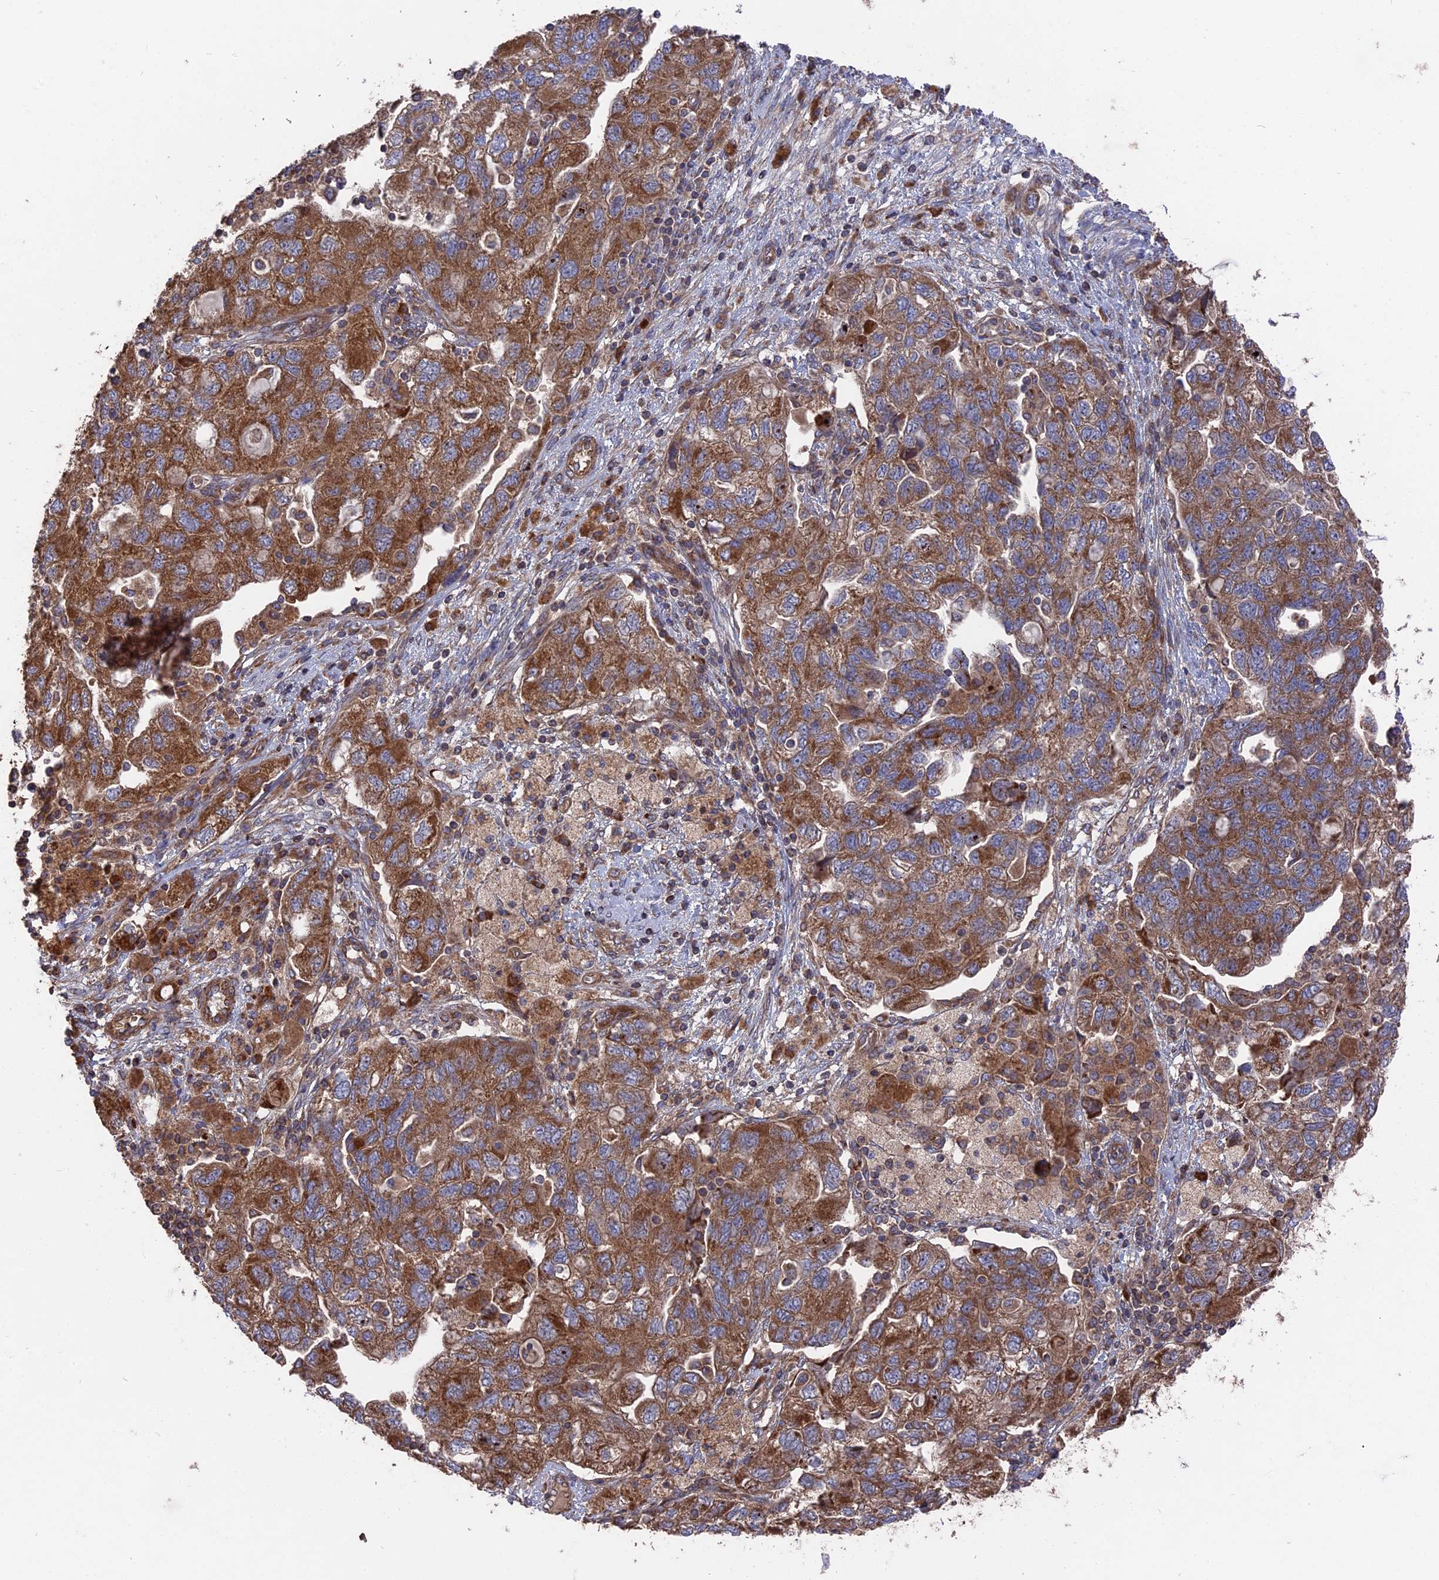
{"staining": {"intensity": "moderate", "quantity": ">75%", "location": "cytoplasmic/membranous"}, "tissue": "ovarian cancer", "cell_type": "Tumor cells", "image_type": "cancer", "snomed": [{"axis": "morphology", "description": "Carcinoma, NOS"}, {"axis": "morphology", "description": "Cystadenocarcinoma, serous, NOS"}, {"axis": "topography", "description": "Ovary"}], "caption": "IHC histopathology image of human ovarian cancer (serous cystadenocarcinoma) stained for a protein (brown), which reveals medium levels of moderate cytoplasmic/membranous expression in about >75% of tumor cells.", "gene": "TELO2", "patient": {"sex": "female", "age": 69}}